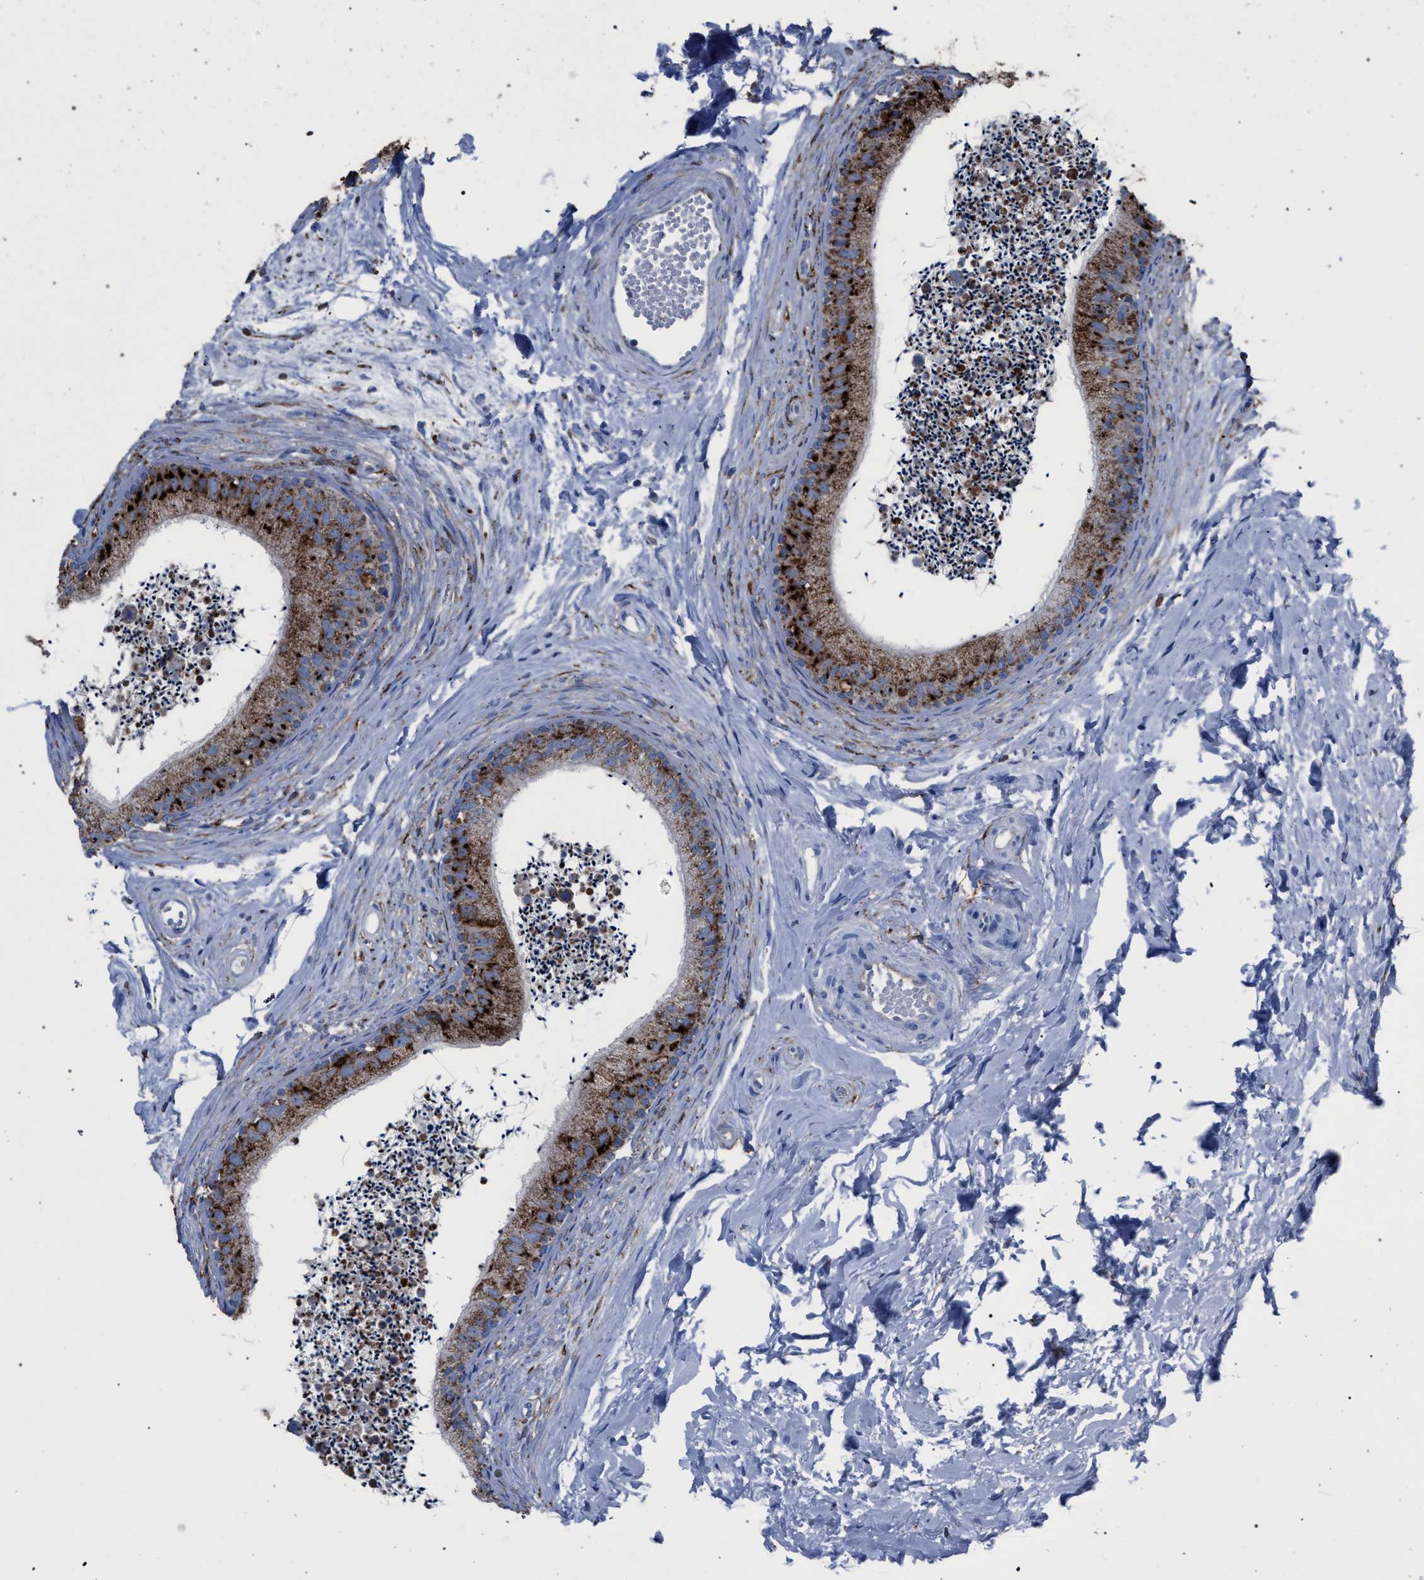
{"staining": {"intensity": "strong", "quantity": ">75%", "location": "cytoplasmic/membranous"}, "tissue": "epididymis", "cell_type": "Glandular cells", "image_type": "normal", "snomed": [{"axis": "morphology", "description": "Normal tissue, NOS"}, {"axis": "topography", "description": "Epididymis"}], "caption": "Immunohistochemical staining of normal epididymis displays >75% levels of strong cytoplasmic/membranous protein positivity in approximately >75% of glandular cells.", "gene": "HSD17B4", "patient": {"sex": "male", "age": 56}}